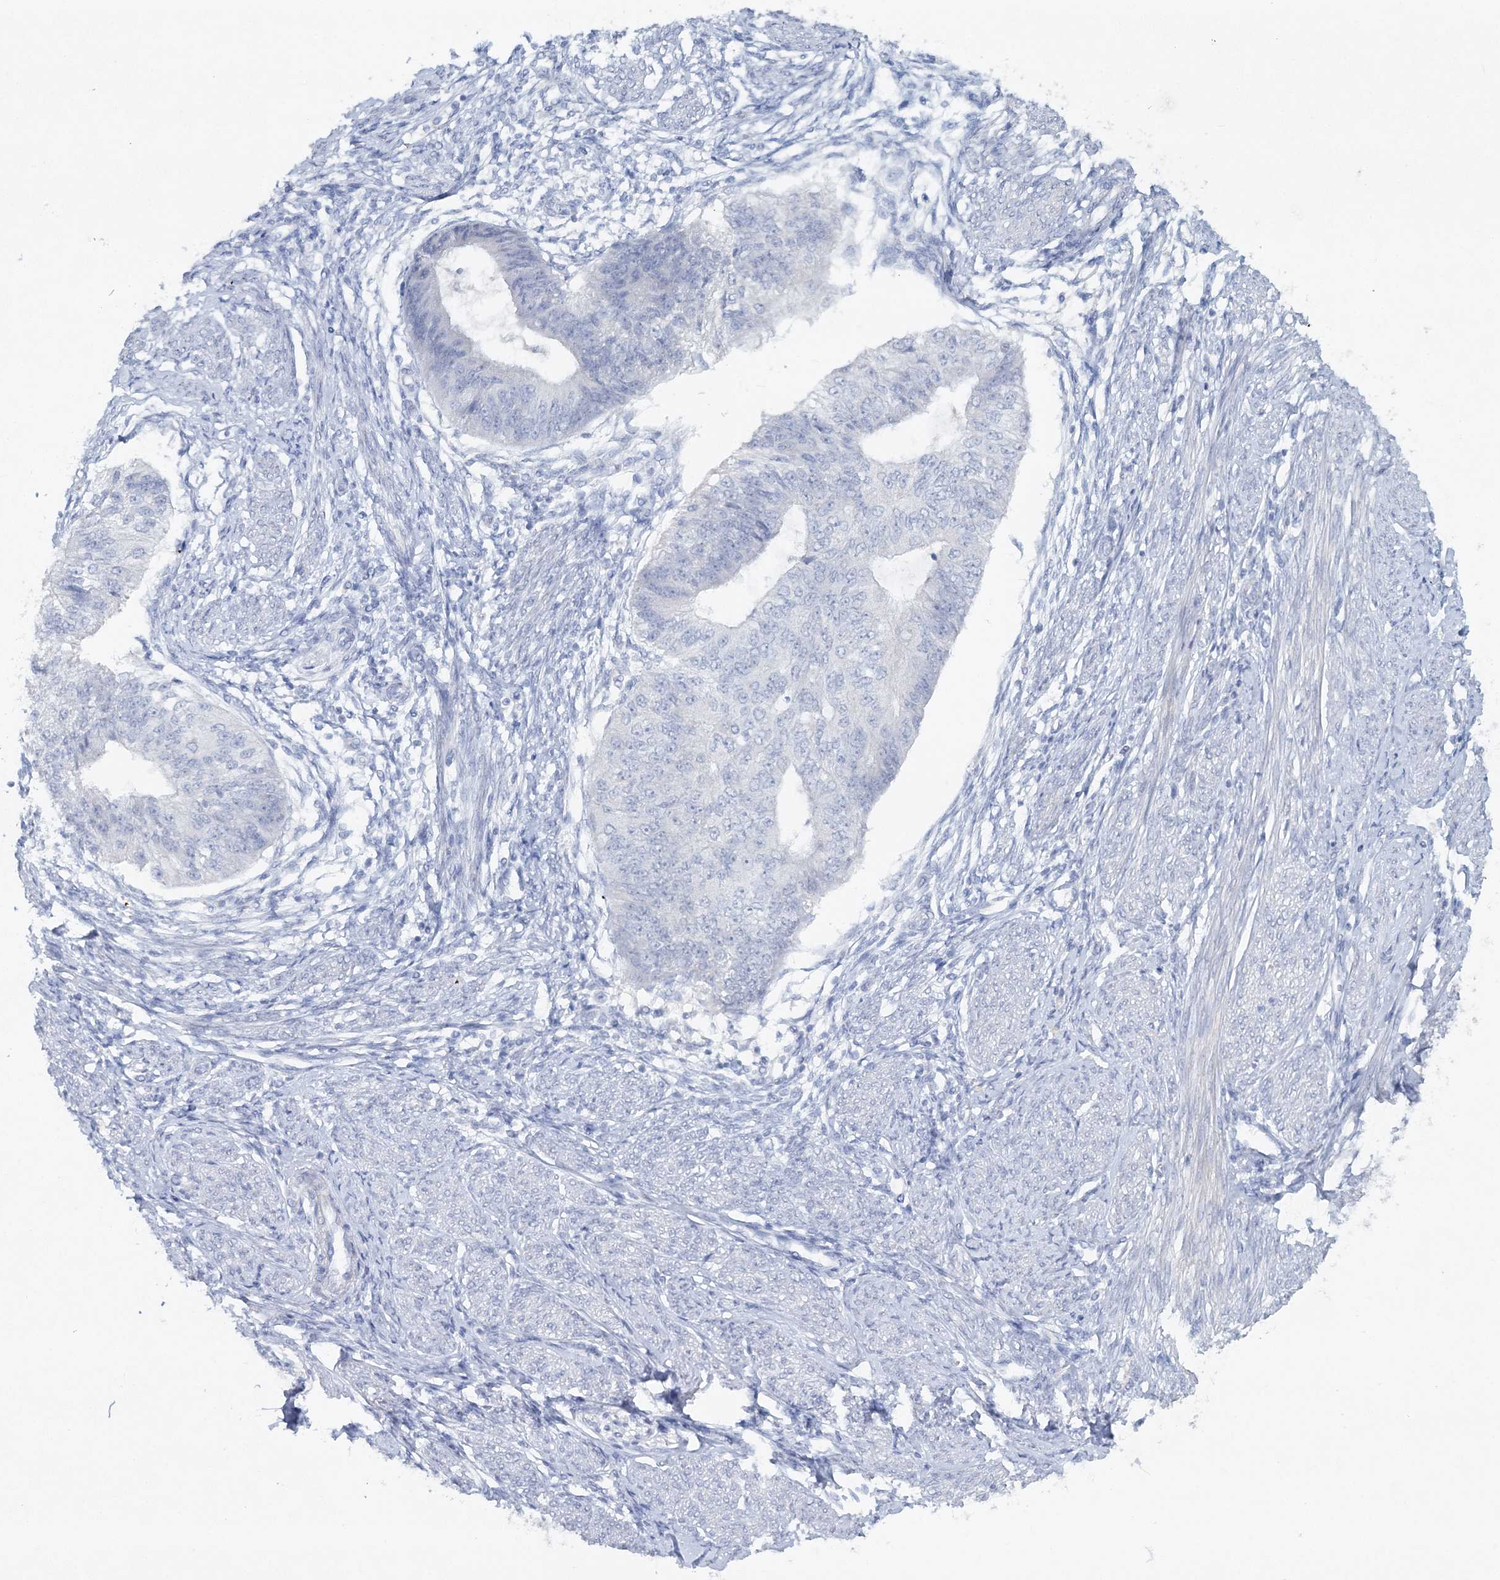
{"staining": {"intensity": "negative", "quantity": "none", "location": "none"}, "tissue": "endometrial cancer", "cell_type": "Tumor cells", "image_type": "cancer", "snomed": [{"axis": "morphology", "description": "Adenocarcinoma, NOS"}, {"axis": "topography", "description": "Endometrium"}], "caption": "DAB (3,3'-diaminobenzidine) immunohistochemical staining of adenocarcinoma (endometrial) displays no significant positivity in tumor cells.", "gene": "GCKR", "patient": {"sex": "female", "age": 32}}